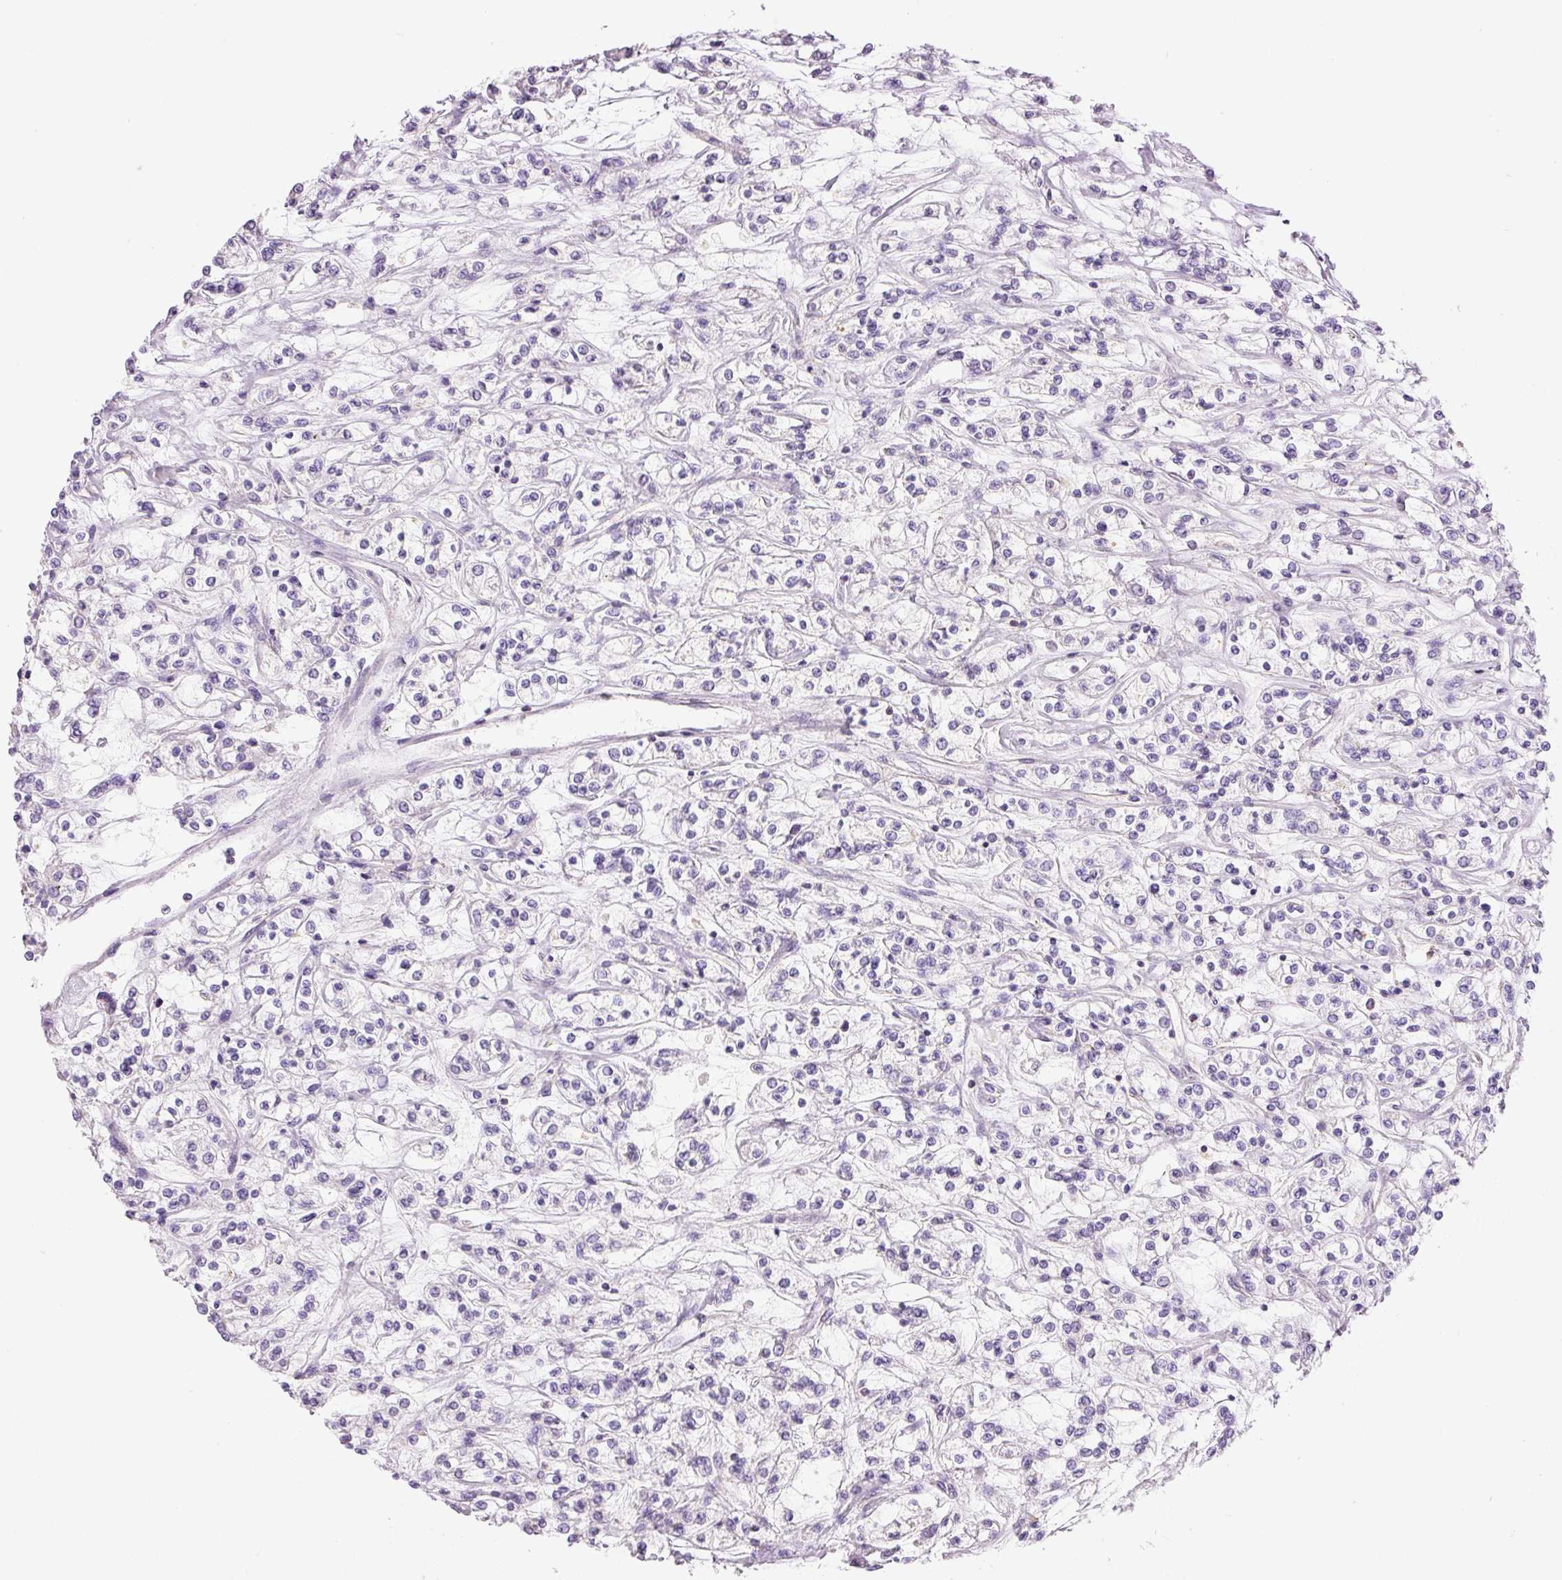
{"staining": {"intensity": "negative", "quantity": "none", "location": "none"}, "tissue": "renal cancer", "cell_type": "Tumor cells", "image_type": "cancer", "snomed": [{"axis": "morphology", "description": "Adenocarcinoma, NOS"}, {"axis": "topography", "description": "Kidney"}], "caption": "The image demonstrates no significant staining in tumor cells of renal cancer (adenocarcinoma).", "gene": "DOK6", "patient": {"sex": "female", "age": 59}}